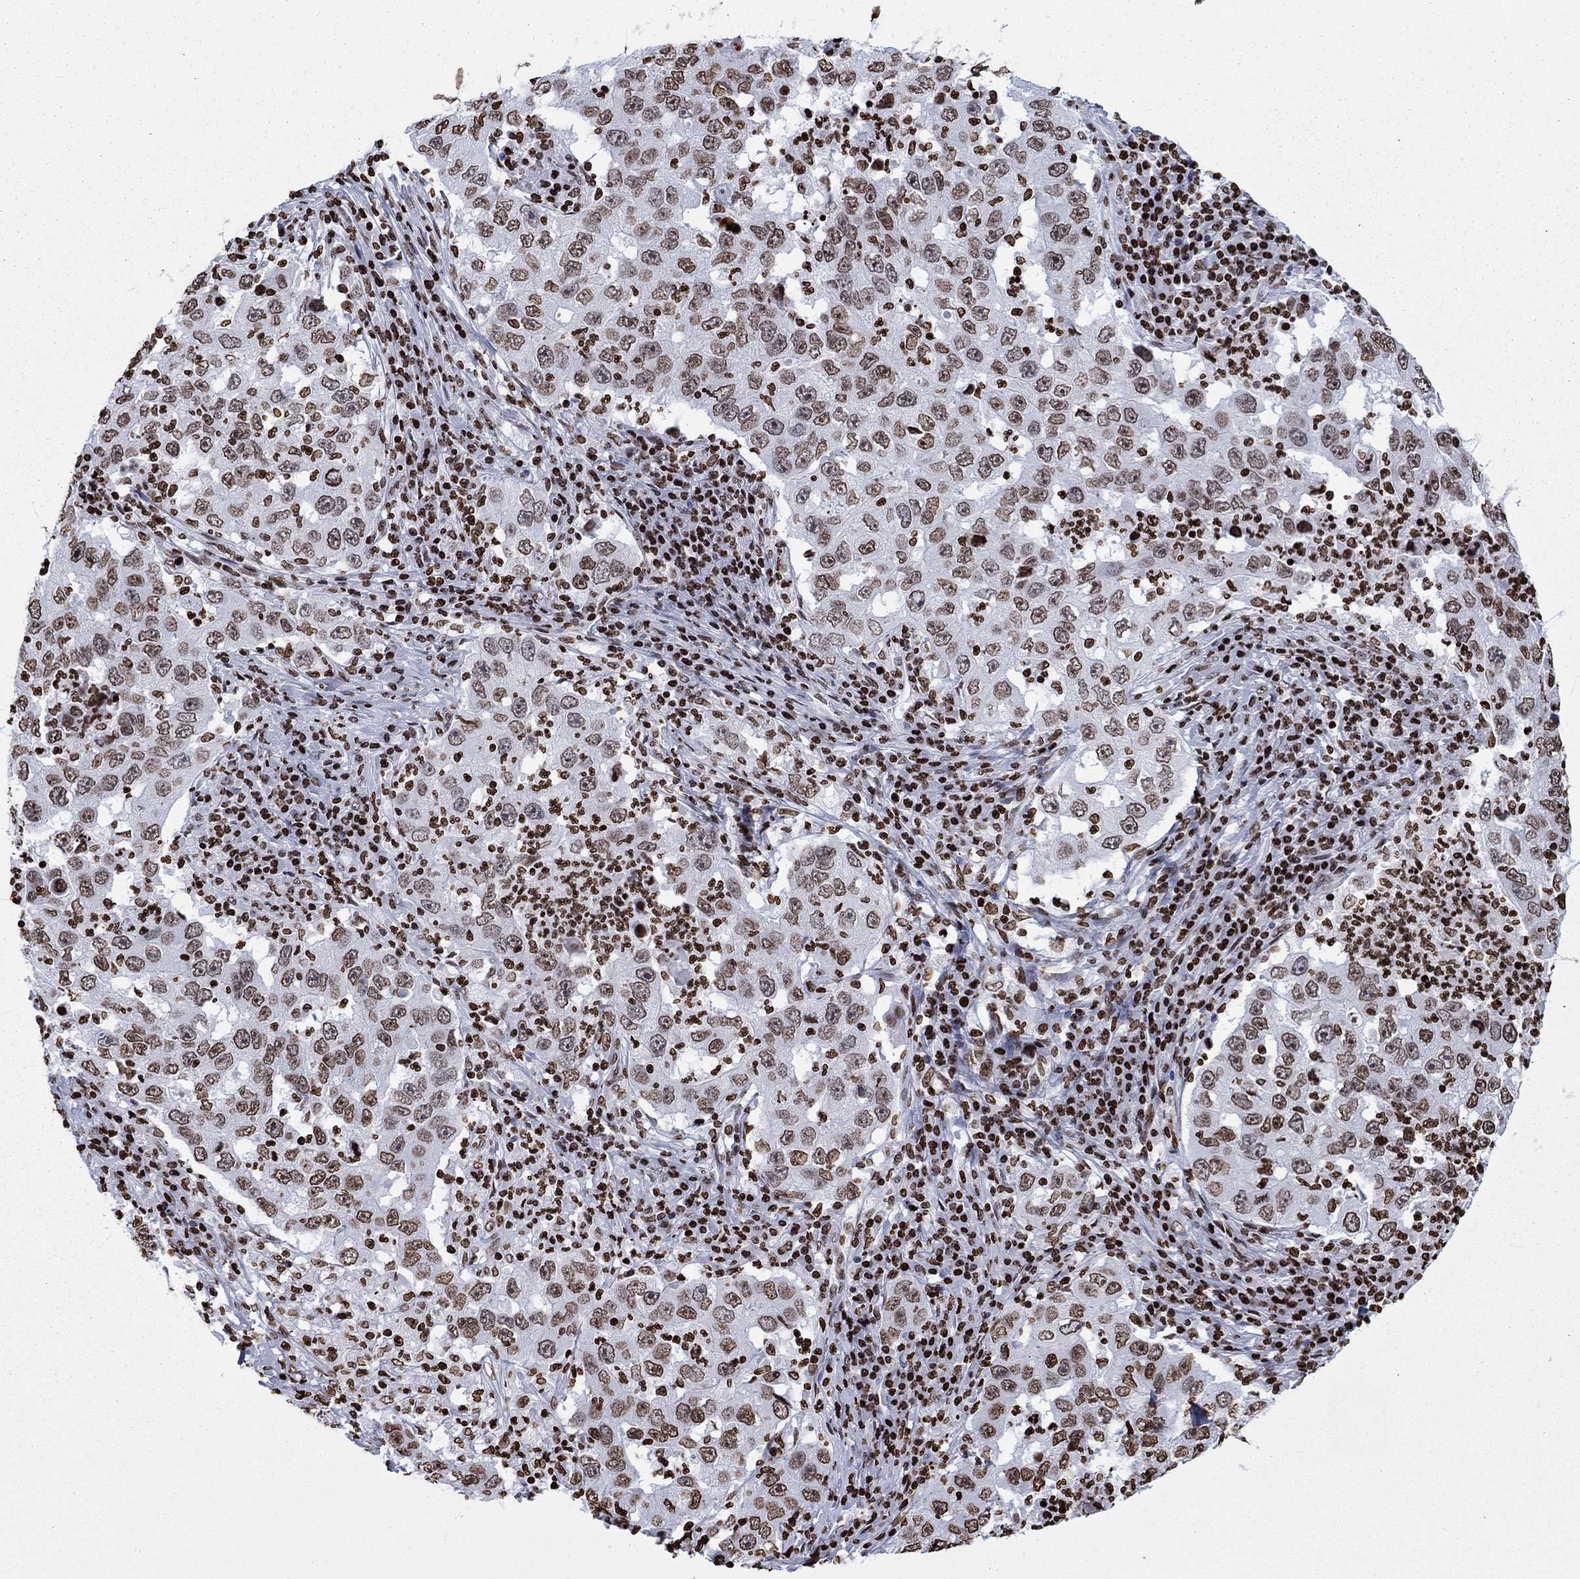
{"staining": {"intensity": "moderate", "quantity": "25%-75%", "location": "nuclear"}, "tissue": "lung cancer", "cell_type": "Tumor cells", "image_type": "cancer", "snomed": [{"axis": "morphology", "description": "Adenocarcinoma, NOS"}, {"axis": "topography", "description": "Lung"}], "caption": "Protein expression analysis of adenocarcinoma (lung) displays moderate nuclear staining in approximately 25%-75% of tumor cells.", "gene": "H1-5", "patient": {"sex": "male", "age": 73}}